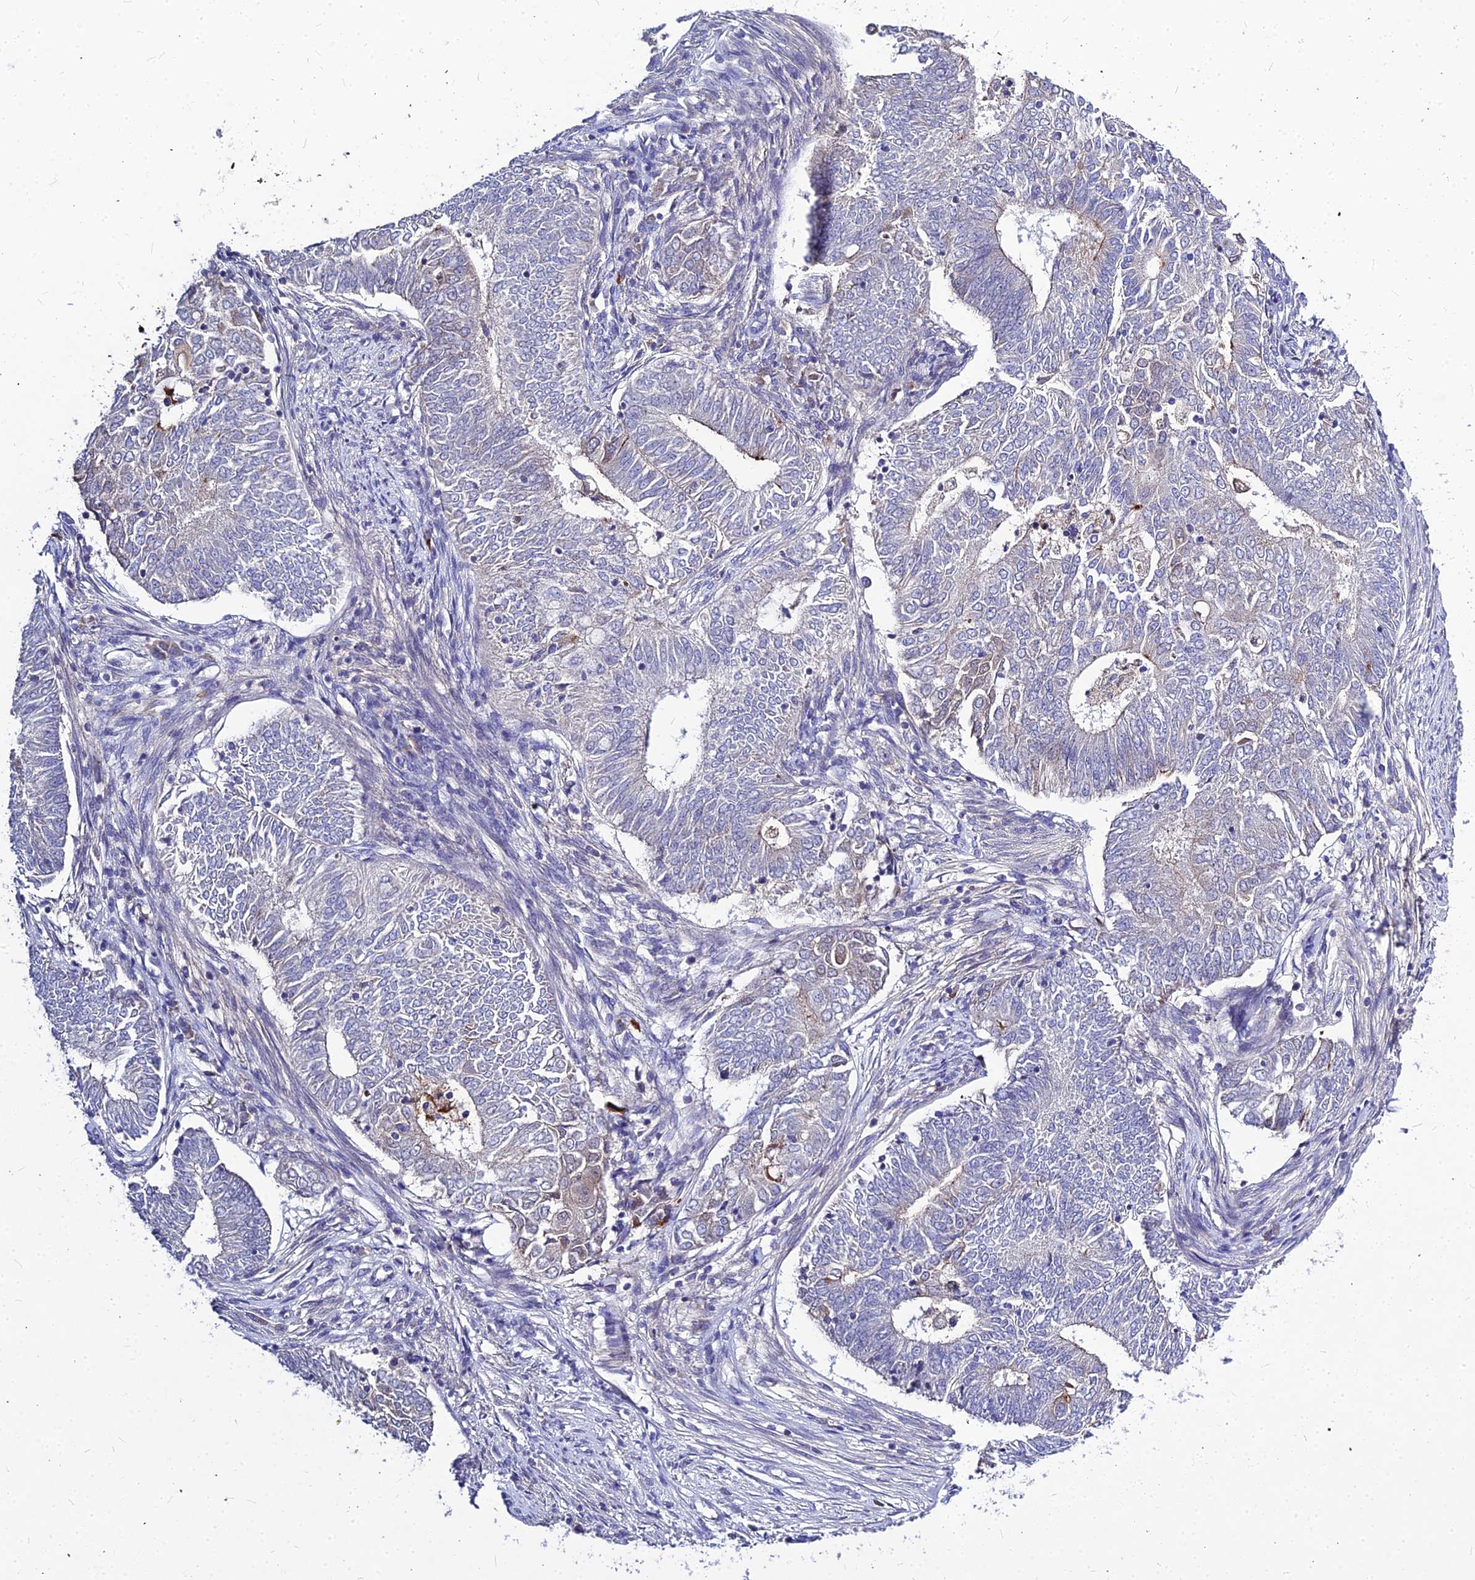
{"staining": {"intensity": "negative", "quantity": "none", "location": "none"}, "tissue": "endometrial cancer", "cell_type": "Tumor cells", "image_type": "cancer", "snomed": [{"axis": "morphology", "description": "Adenocarcinoma, NOS"}, {"axis": "topography", "description": "Endometrium"}], "caption": "This micrograph is of endometrial cancer stained with immunohistochemistry (IHC) to label a protein in brown with the nuclei are counter-stained blue. There is no positivity in tumor cells.", "gene": "DMRTA1", "patient": {"sex": "female", "age": 62}}